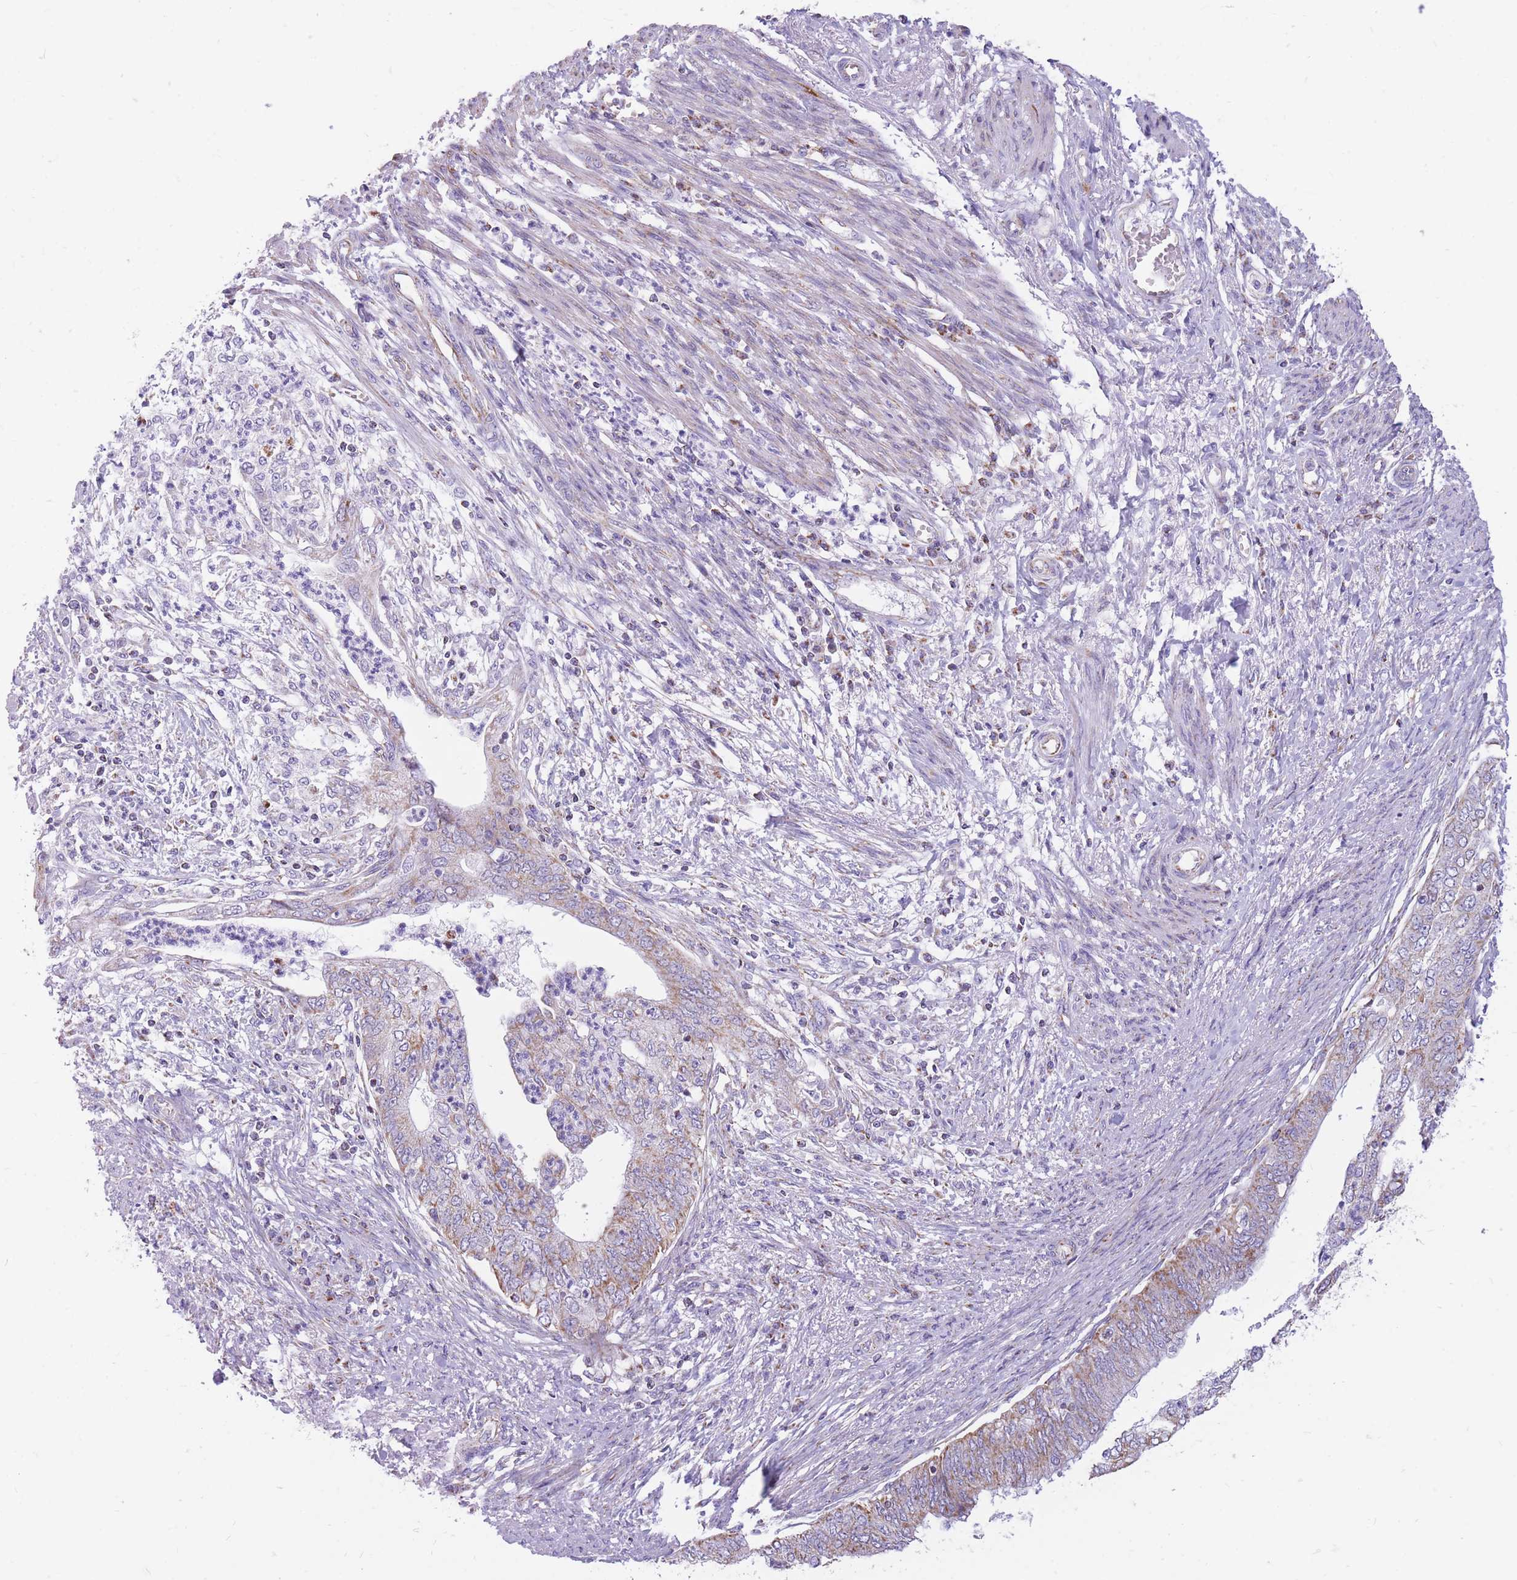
{"staining": {"intensity": "weak", "quantity": "25%-75%", "location": "cytoplasmic/membranous"}, "tissue": "endometrial cancer", "cell_type": "Tumor cells", "image_type": "cancer", "snomed": [{"axis": "morphology", "description": "Adenocarcinoma, NOS"}, {"axis": "topography", "description": "Endometrium"}], "caption": "A high-resolution micrograph shows immunohistochemistry staining of endometrial cancer (adenocarcinoma), which demonstrates weak cytoplasmic/membranous staining in approximately 25%-75% of tumor cells.", "gene": "PCSK1", "patient": {"sex": "female", "age": 68}}